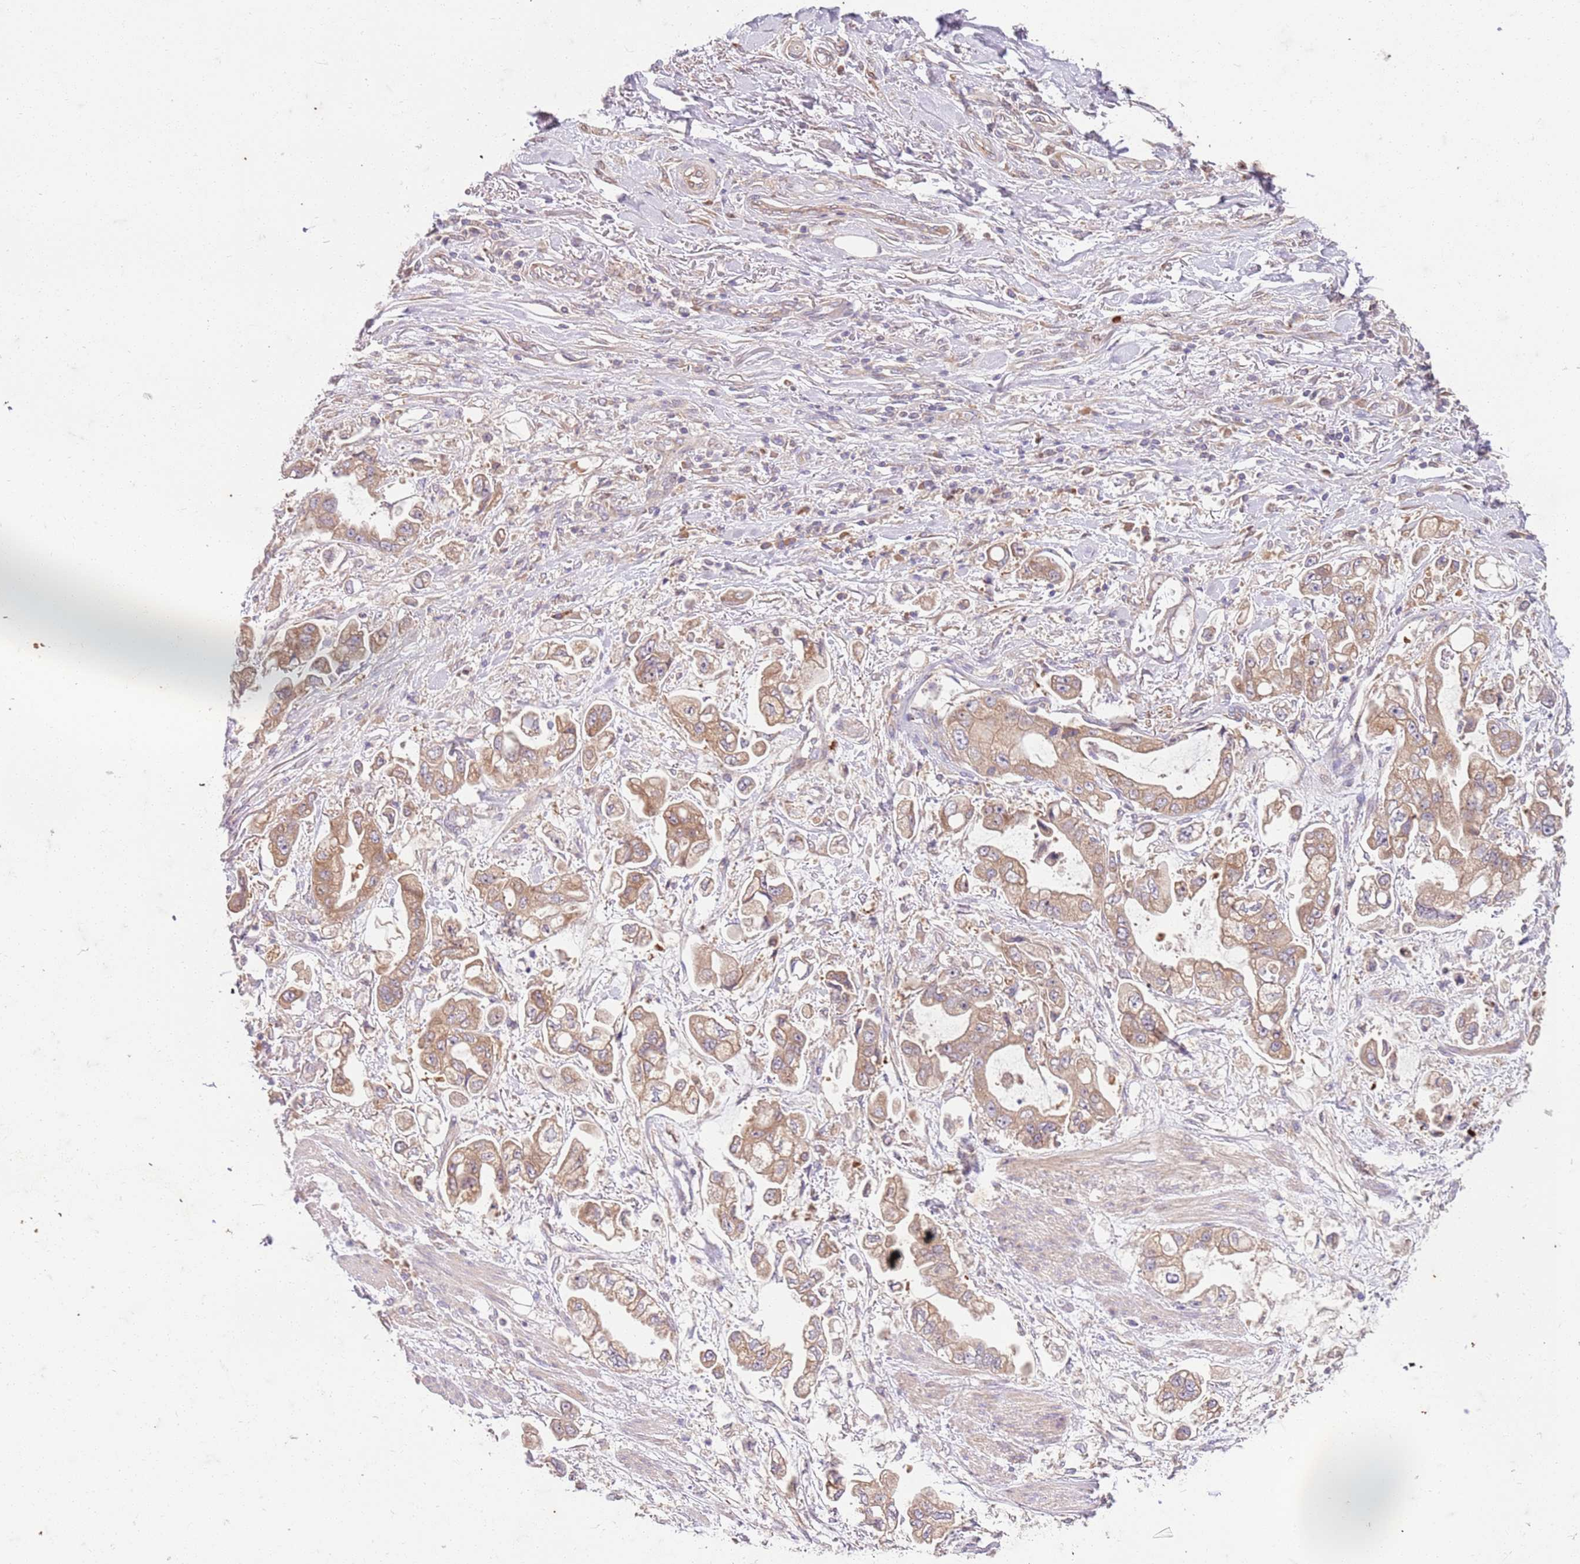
{"staining": {"intensity": "moderate", "quantity": ">75%", "location": "cytoplasmic/membranous"}, "tissue": "stomach cancer", "cell_type": "Tumor cells", "image_type": "cancer", "snomed": [{"axis": "morphology", "description": "Adenocarcinoma, NOS"}, {"axis": "topography", "description": "Stomach"}], "caption": "Stomach cancer stained for a protein displays moderate cytoplasmic/membranous positivity in tumor cells.", "gene": "OSBP", "patient": {"sex": "male", "age": 62}}